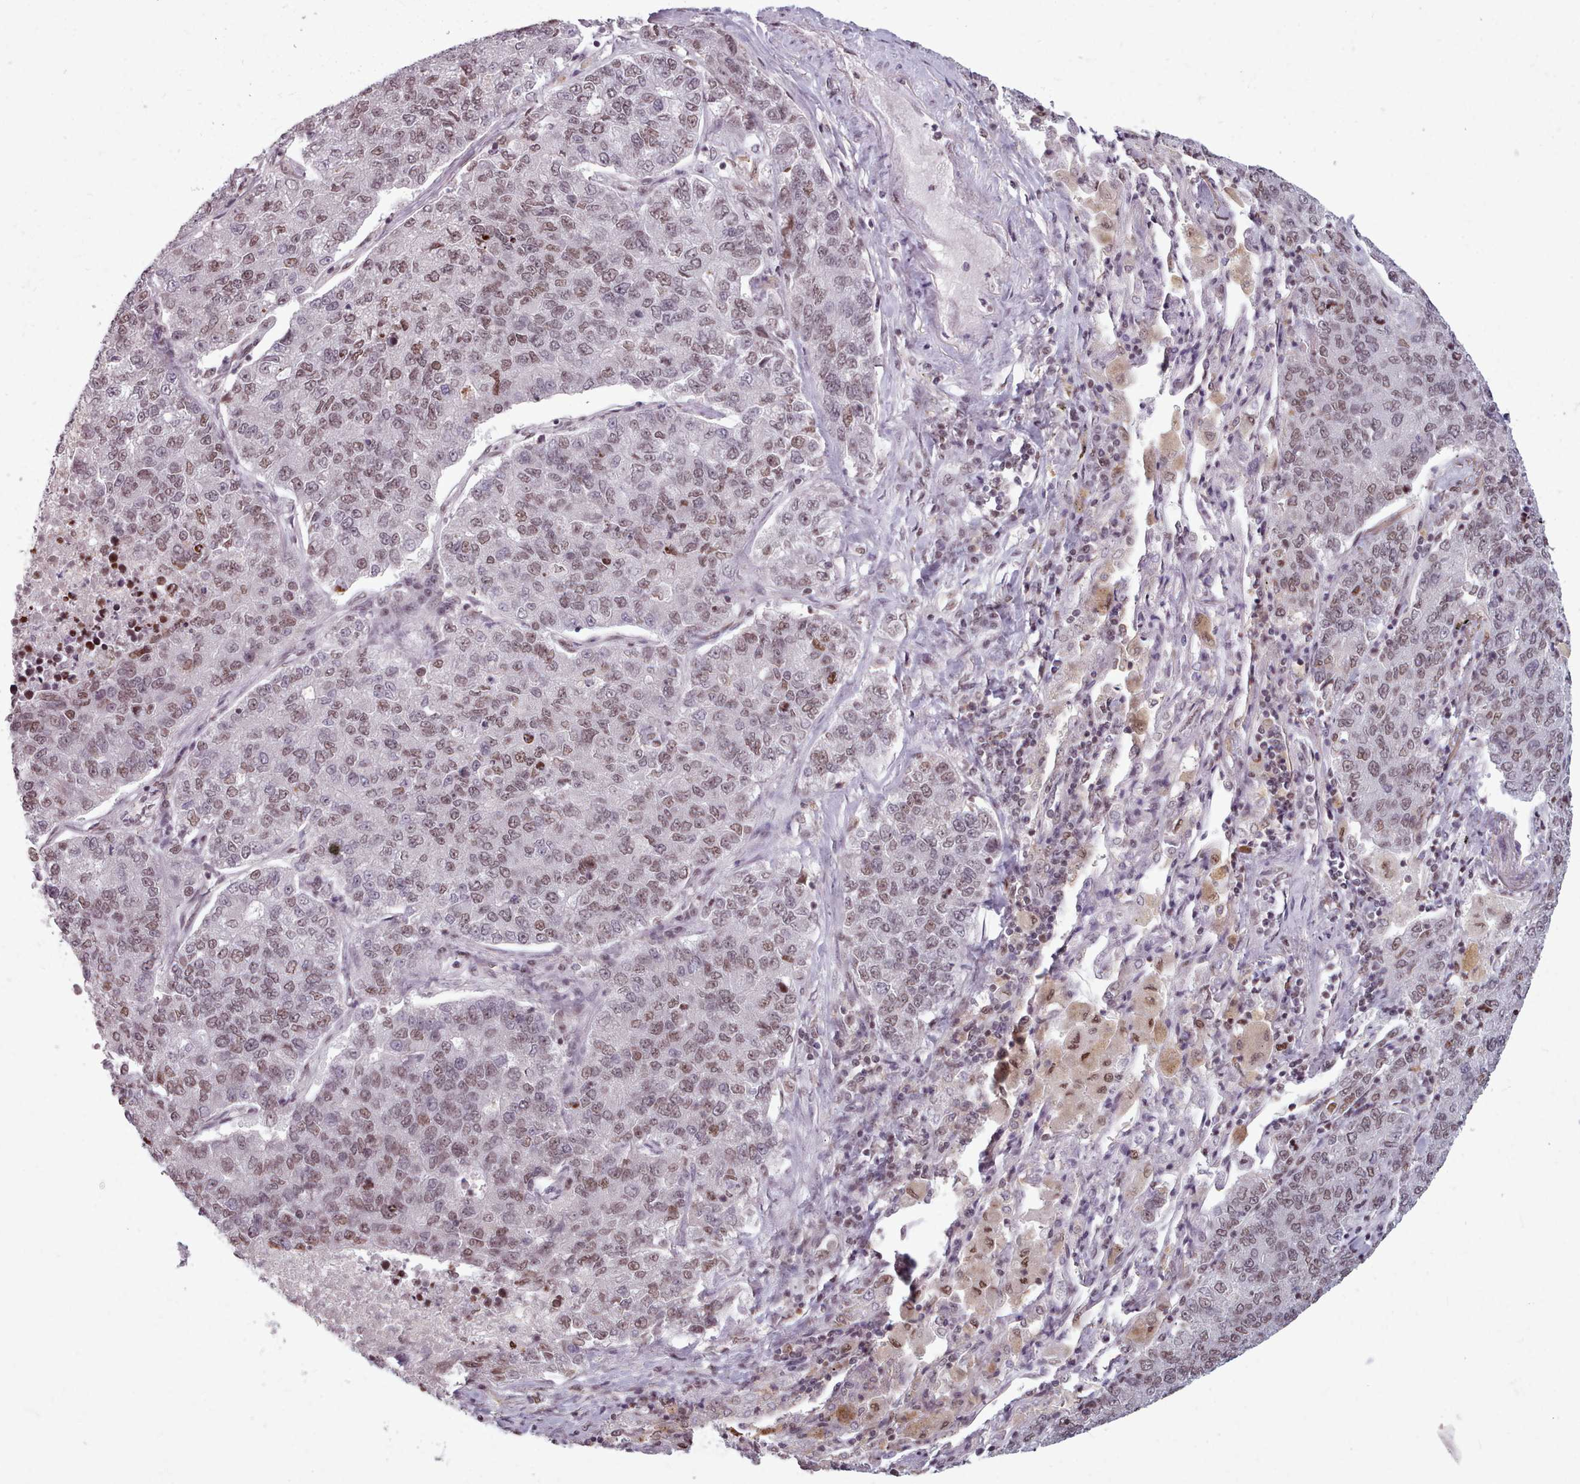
{"staining": {"intensity": "weak", "quantity": ">75%", "location": "nuclear"}, "tissue": "lung cancer", "cell_type": "Tumor cells", "image_type": "cancer", "snomed": [{"axis": "morphology", "description": "Adenocarcinoma, NOS"}, {"axis": "topography", "description": "Lung"}], "caption": "A brown stain labels weak nuclear expression of a protein in adenocarcinoma (lung) tumor cells. The staining is performed using DAB (3,3'-diaminobenzidine) brown chromogen to label protein expression. The nuclei are counter-stained blue using hematoxylin.", "gene": "SRRM1", "patient": {"sex": "male", "age": 49}}